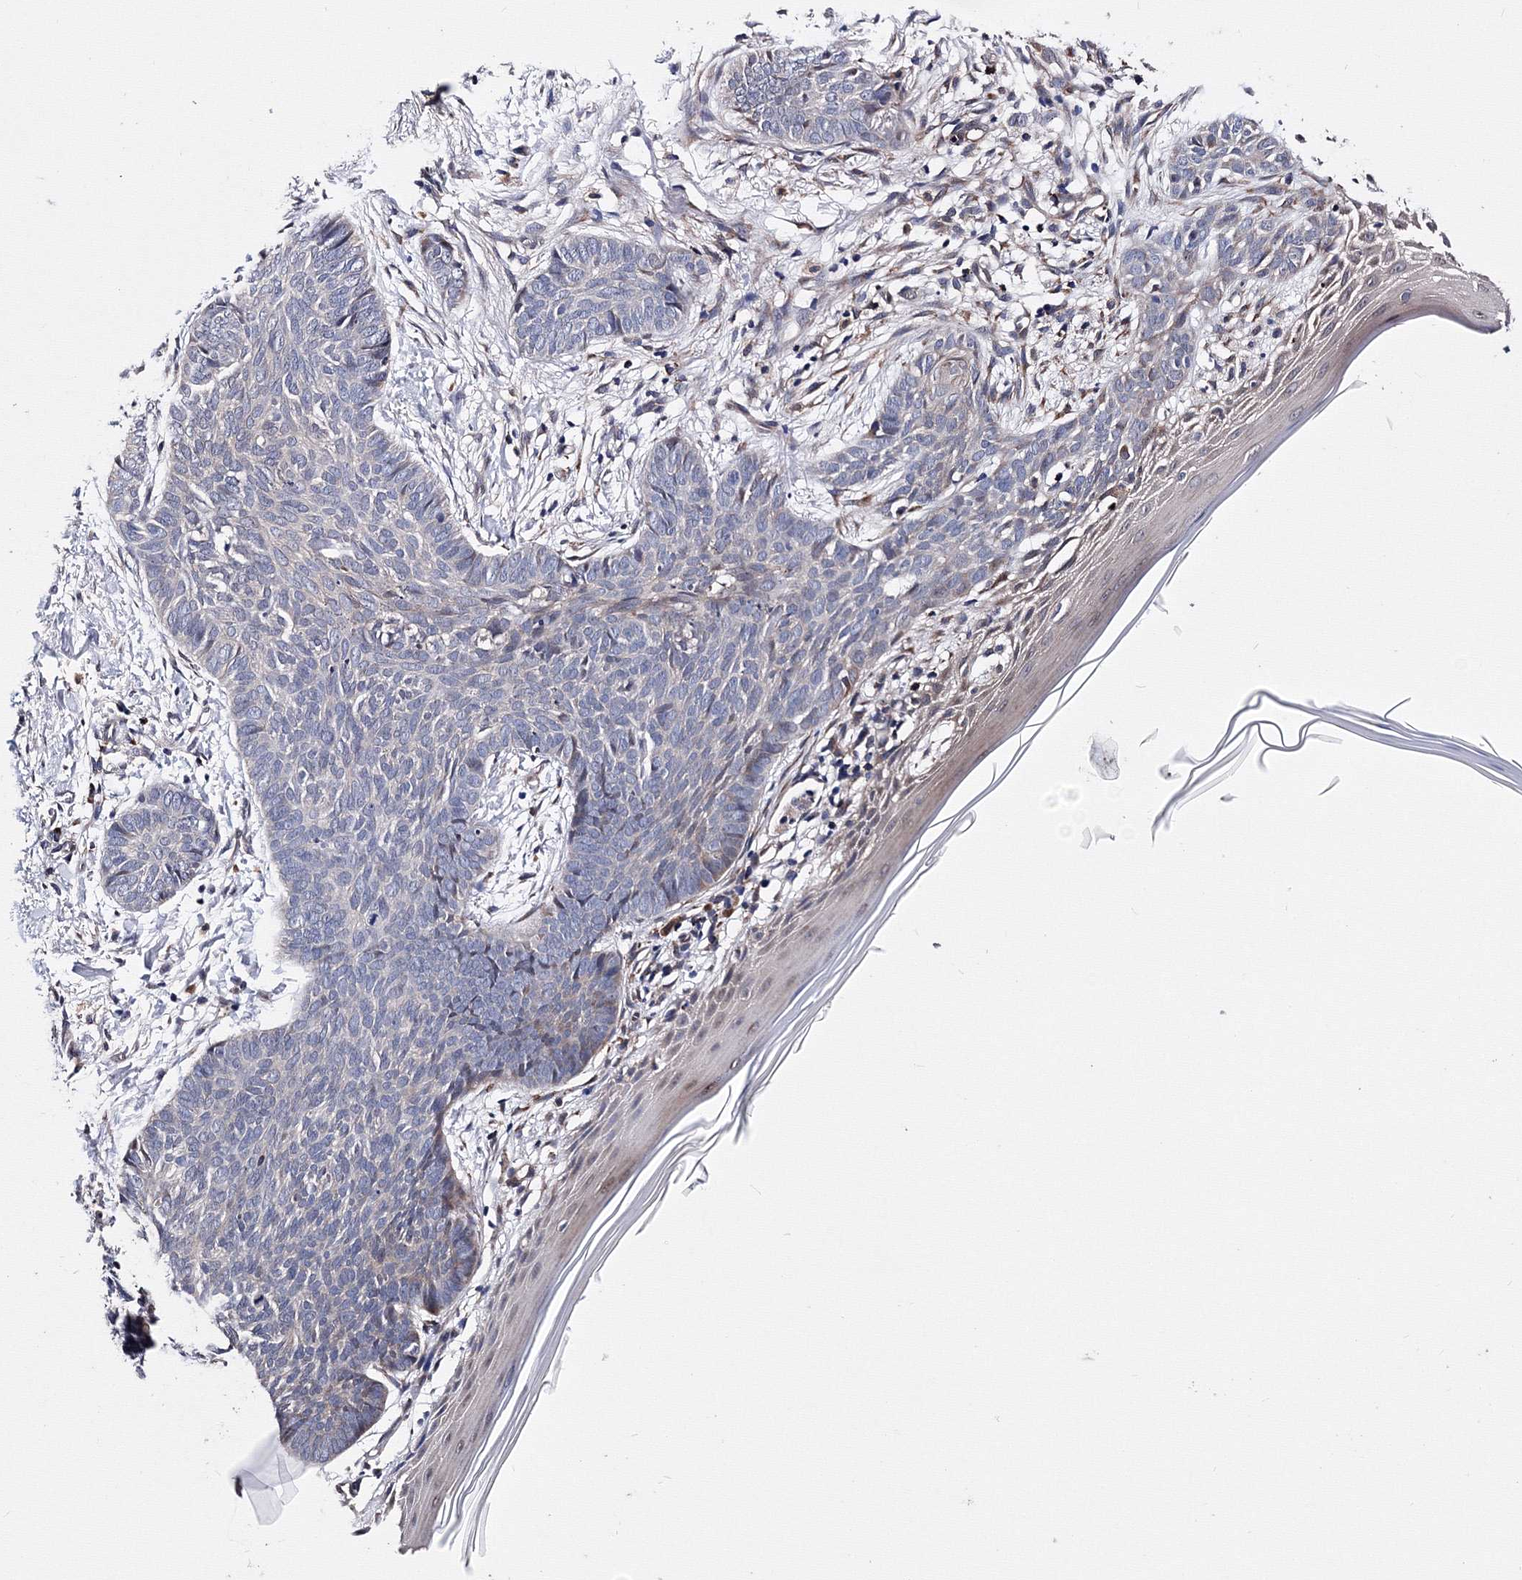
{"staining": {"intensity": "negative", "quantity": "none", "location": "none"}, "tissue": "skin cancer", "cell_type": "Tumor cells", "image_type": "cancer", "snomed": [{"axis": "morphology", "description": "Normal tissue, NOS"}, {"axis": "morphology", "description": "Basal cell carcinoma"}, {"axis": "topography", "description": "Skin"}], "caption": "Photomicrograph shows no protein expression in tumor cells of skin cancer (basal cell carcinoma) tissue. (DAB (3,3'-diaminobenzidine) immunohistochemistry with hematoxylin counter stain).", "gene": "PHYKPL", "patient": {"sex": "male", "age": 50}}